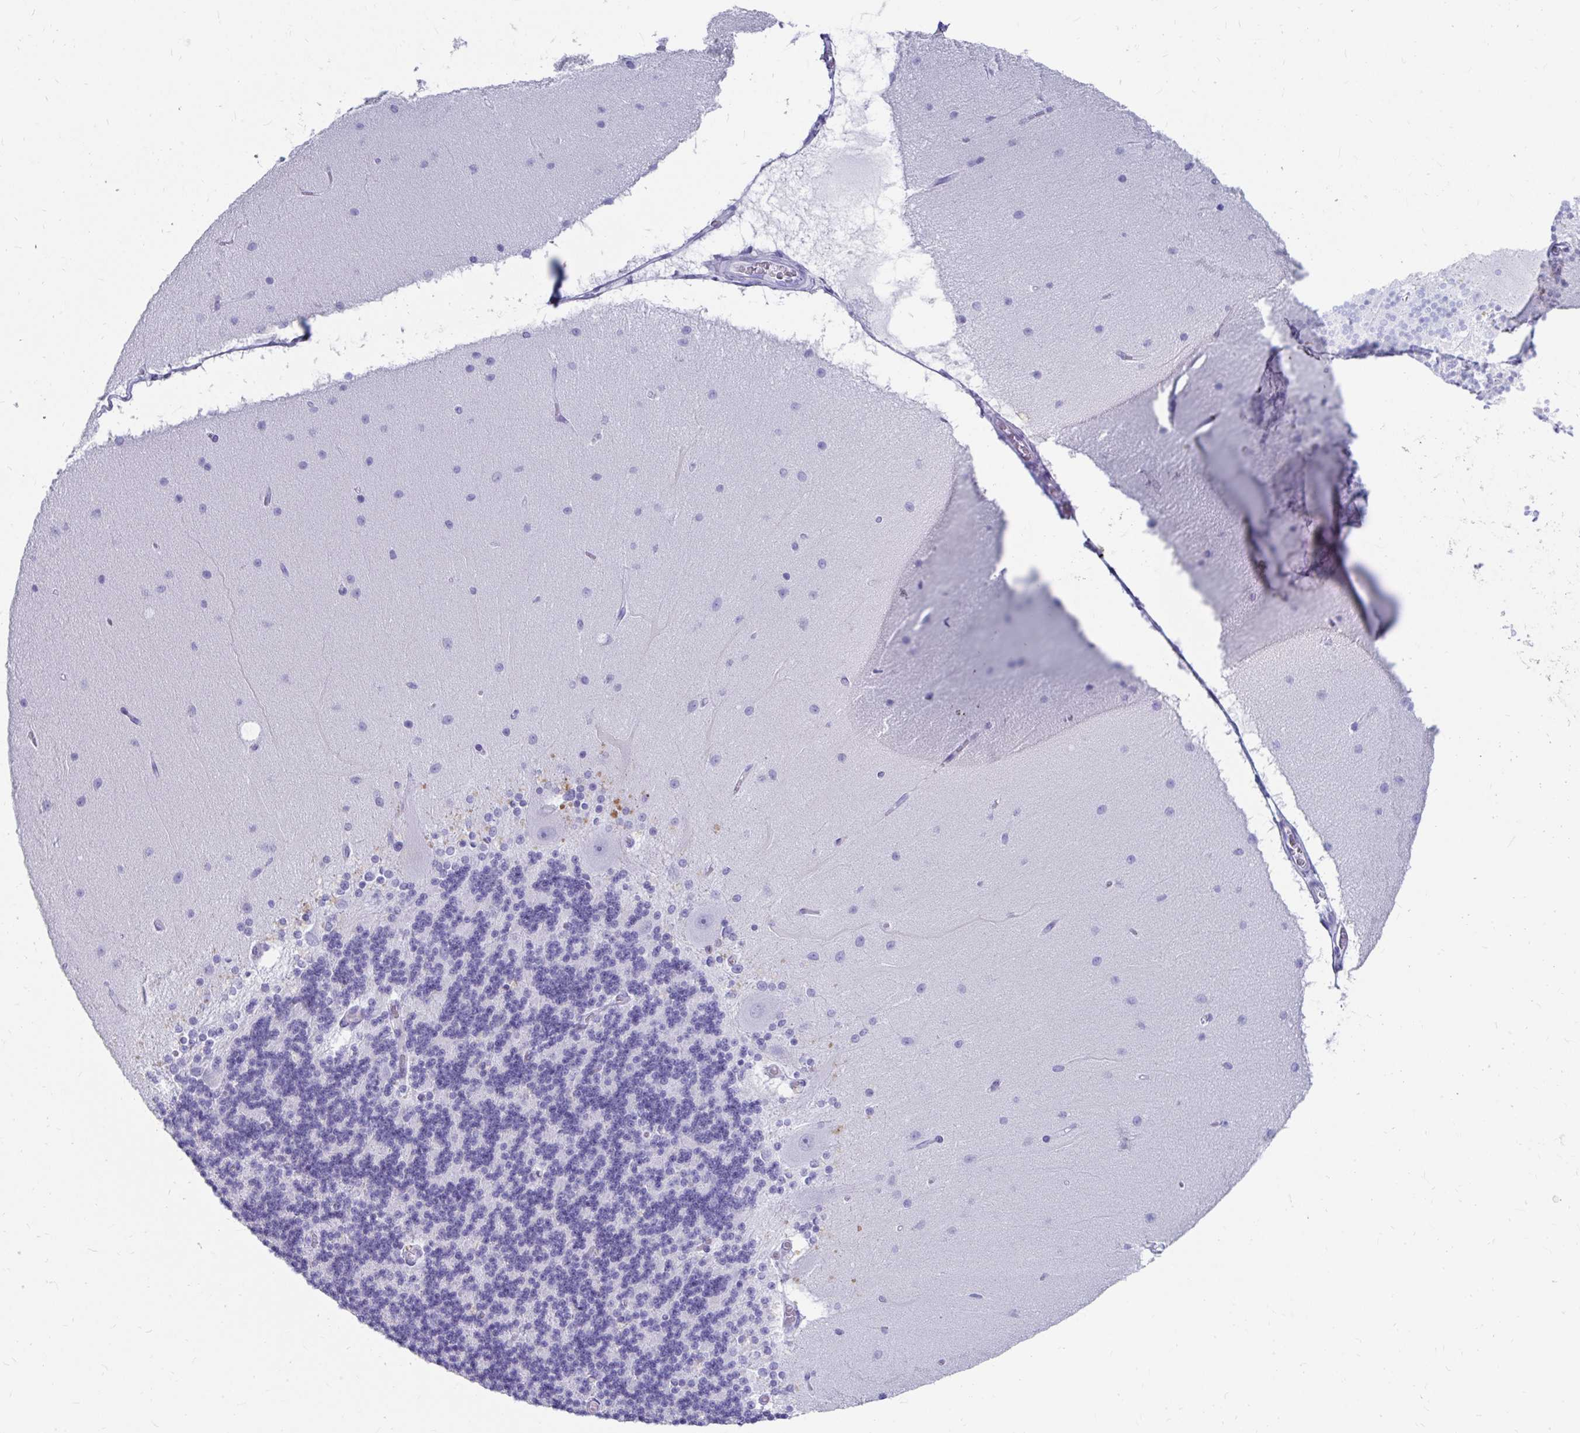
{"staining": {"intensity": "negative", "quantity": "none", "location": "none"}, "tissue": "cerebellum", "cell_type": "Cells in granular layer", "image_type": "normal", "snomed": [{"axis": "morphology", "description": "Normal tissue, NOS"}, {"axis": "topography", "description": "Cerebellum"}], "caption": "Immunohistochemistry (IHC) photomicrograph of normal cerebellum: cerebellum stained with DAB (3,3'-diaminobenzidine) demonstrates no significant protein expression in cells in granular layer. The staining was performed using DAB (3,3'-diaminobenzidine) to visualize the protein expression in brown, while the nuclei were stained in blue with hematoxylin (Magnification: 20x).", "gene": "DPEP3", "patient": {"sex": "female", "age": 54}}